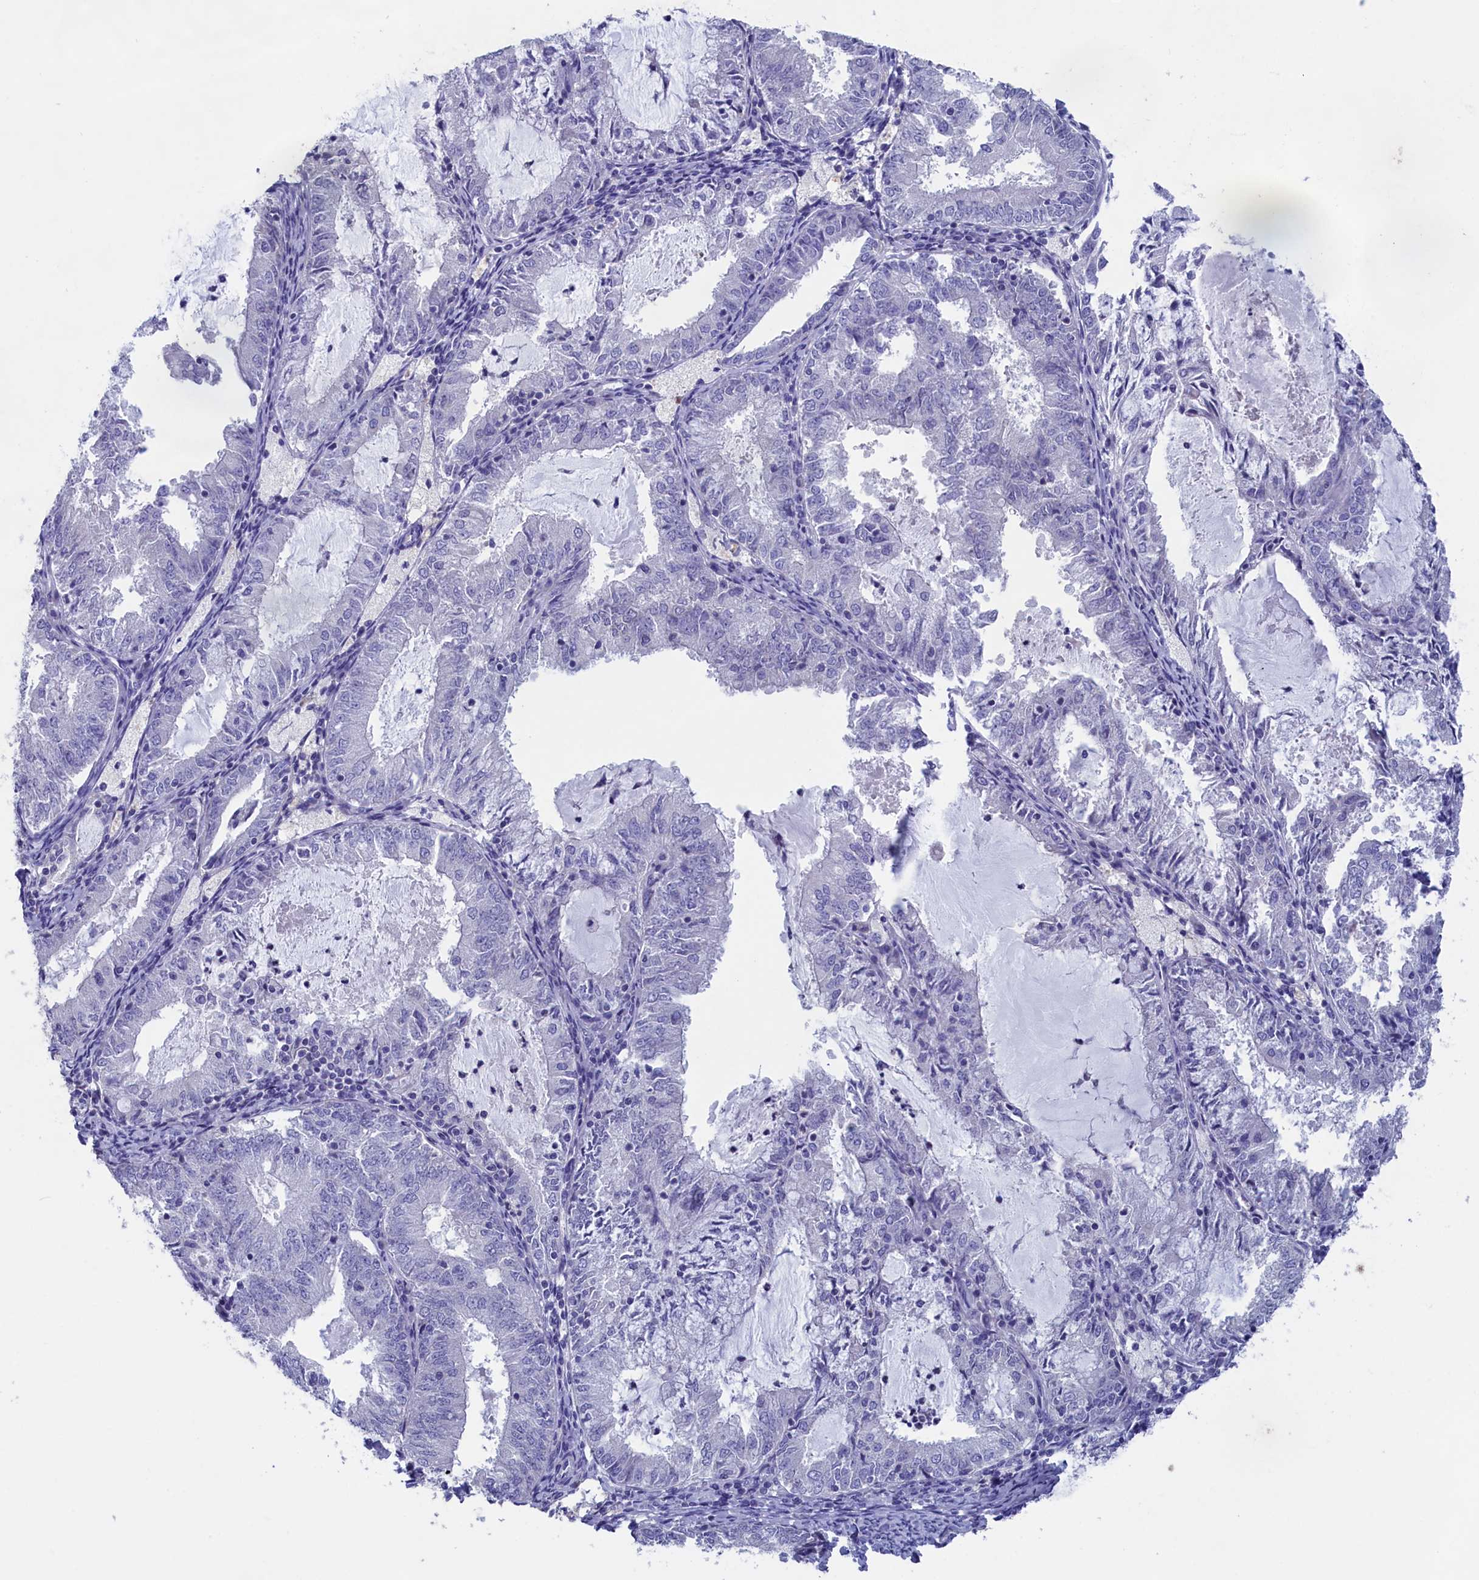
{"staining": {"intensity": "negative", "quantity": "none", "location": "none"}, "tissue": "endometrial cancer", "cell_type": "Tumor cells", "image_type": "cancer", "snomed": [{"axis": "morphology", "description": "Adenocarcinoma, NOS"}, {"axis": "topography", "description": "Endometrium"}], "caption": "Tumor cells are negative for brown protein staining in adenocarcinoma (endometrial). (DAB immunohistochemistry (IHC) visualized using brightfield microscopy, high magnification).", "gene": "PRDM12", "patient": {"sex": "female", "age": 57}}